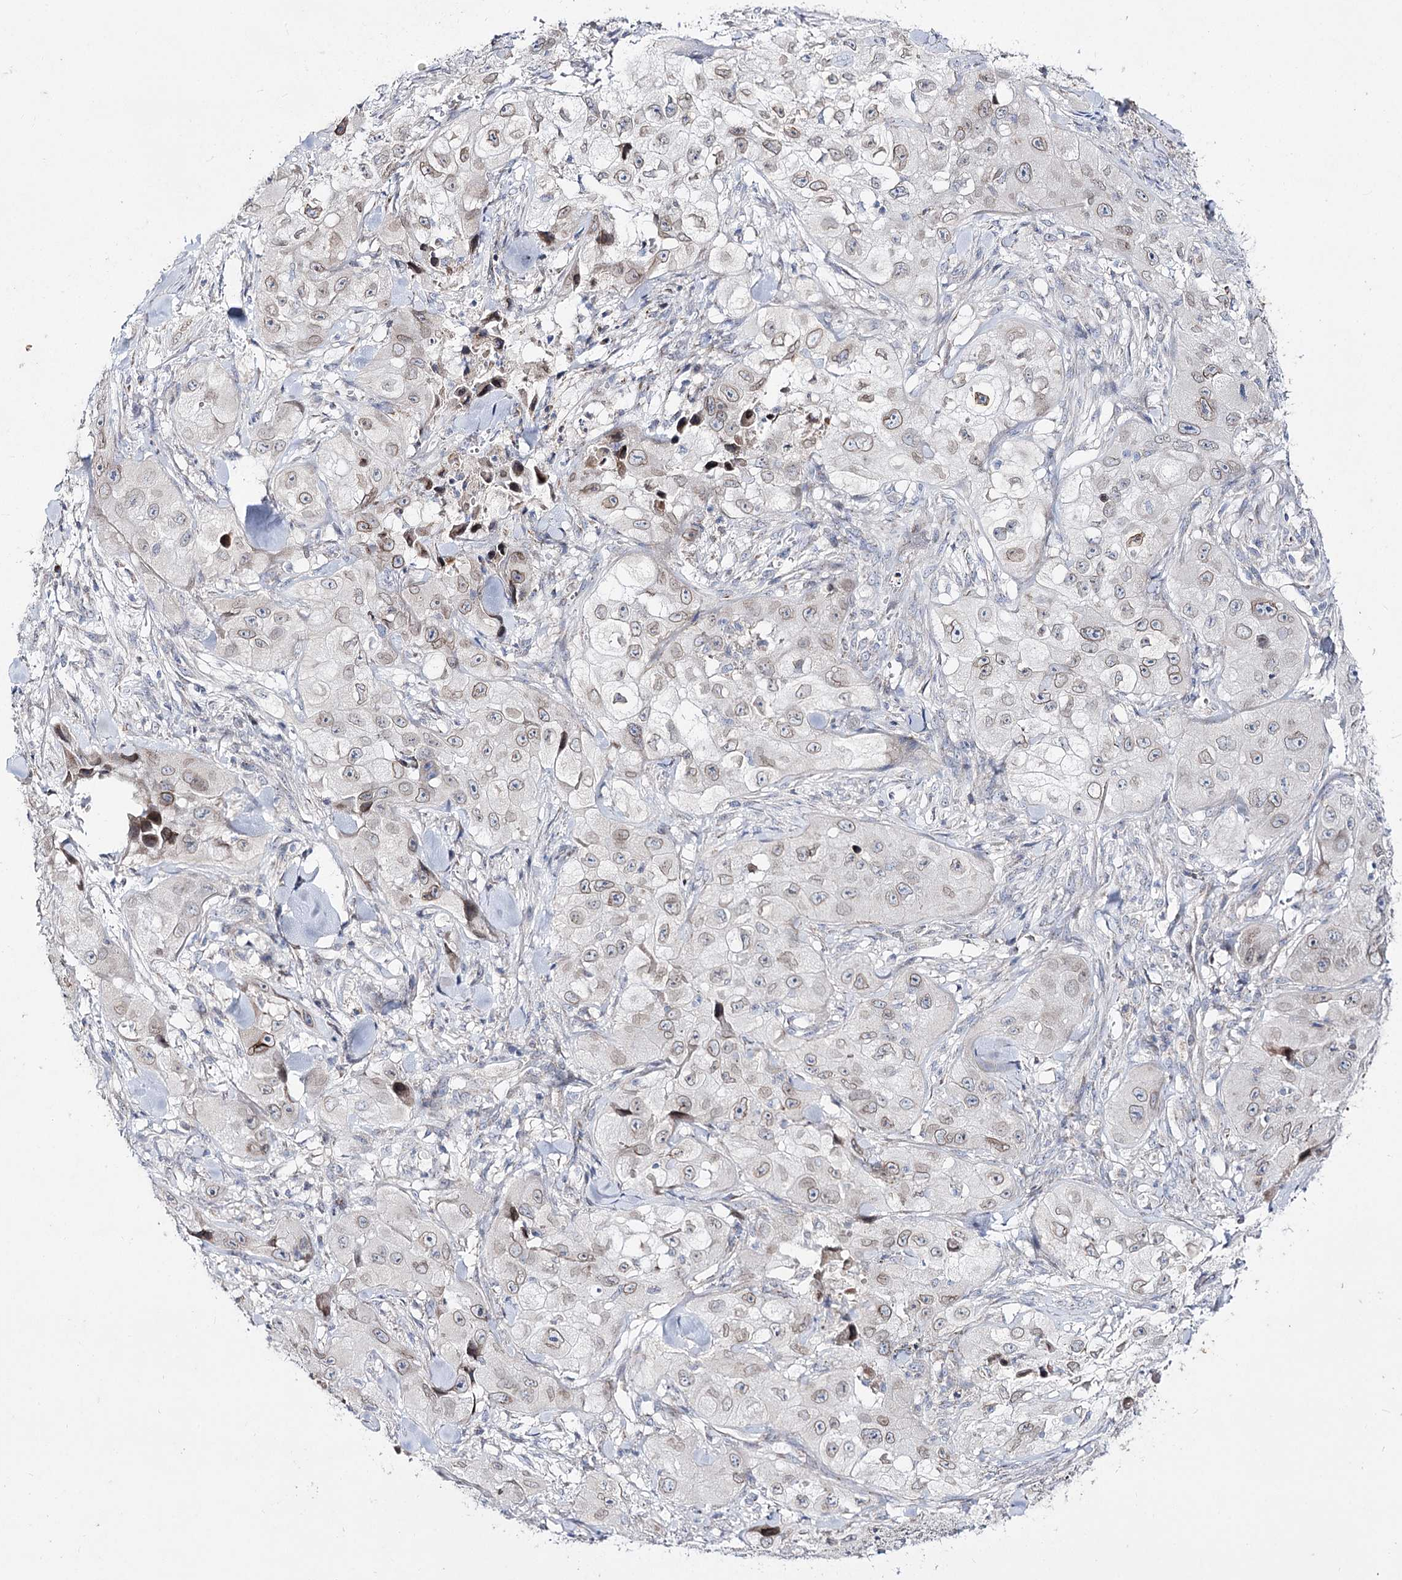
{"staining": {"intensity": "weak", "quantity": "<25%", "location": "cytoplasmic/membranous,nuclear"}, "tissue": "skin cancer", "cell_type": "Tumor cells", "image_type": "cancer", "snomed": [{"axis": "morphology", "description": "Squamous cell carcinoma, NOS"}, {"axis": "topography", "description": "Skin"}, {"axis": "topography", "description": "Subcutis"}], "caption": "A histopathology image of human skin squamous cell carcinoma is negative for staining in tumor cells.", "gene": "C11orf80", "patient": {"sex": "male", "age": 73}}